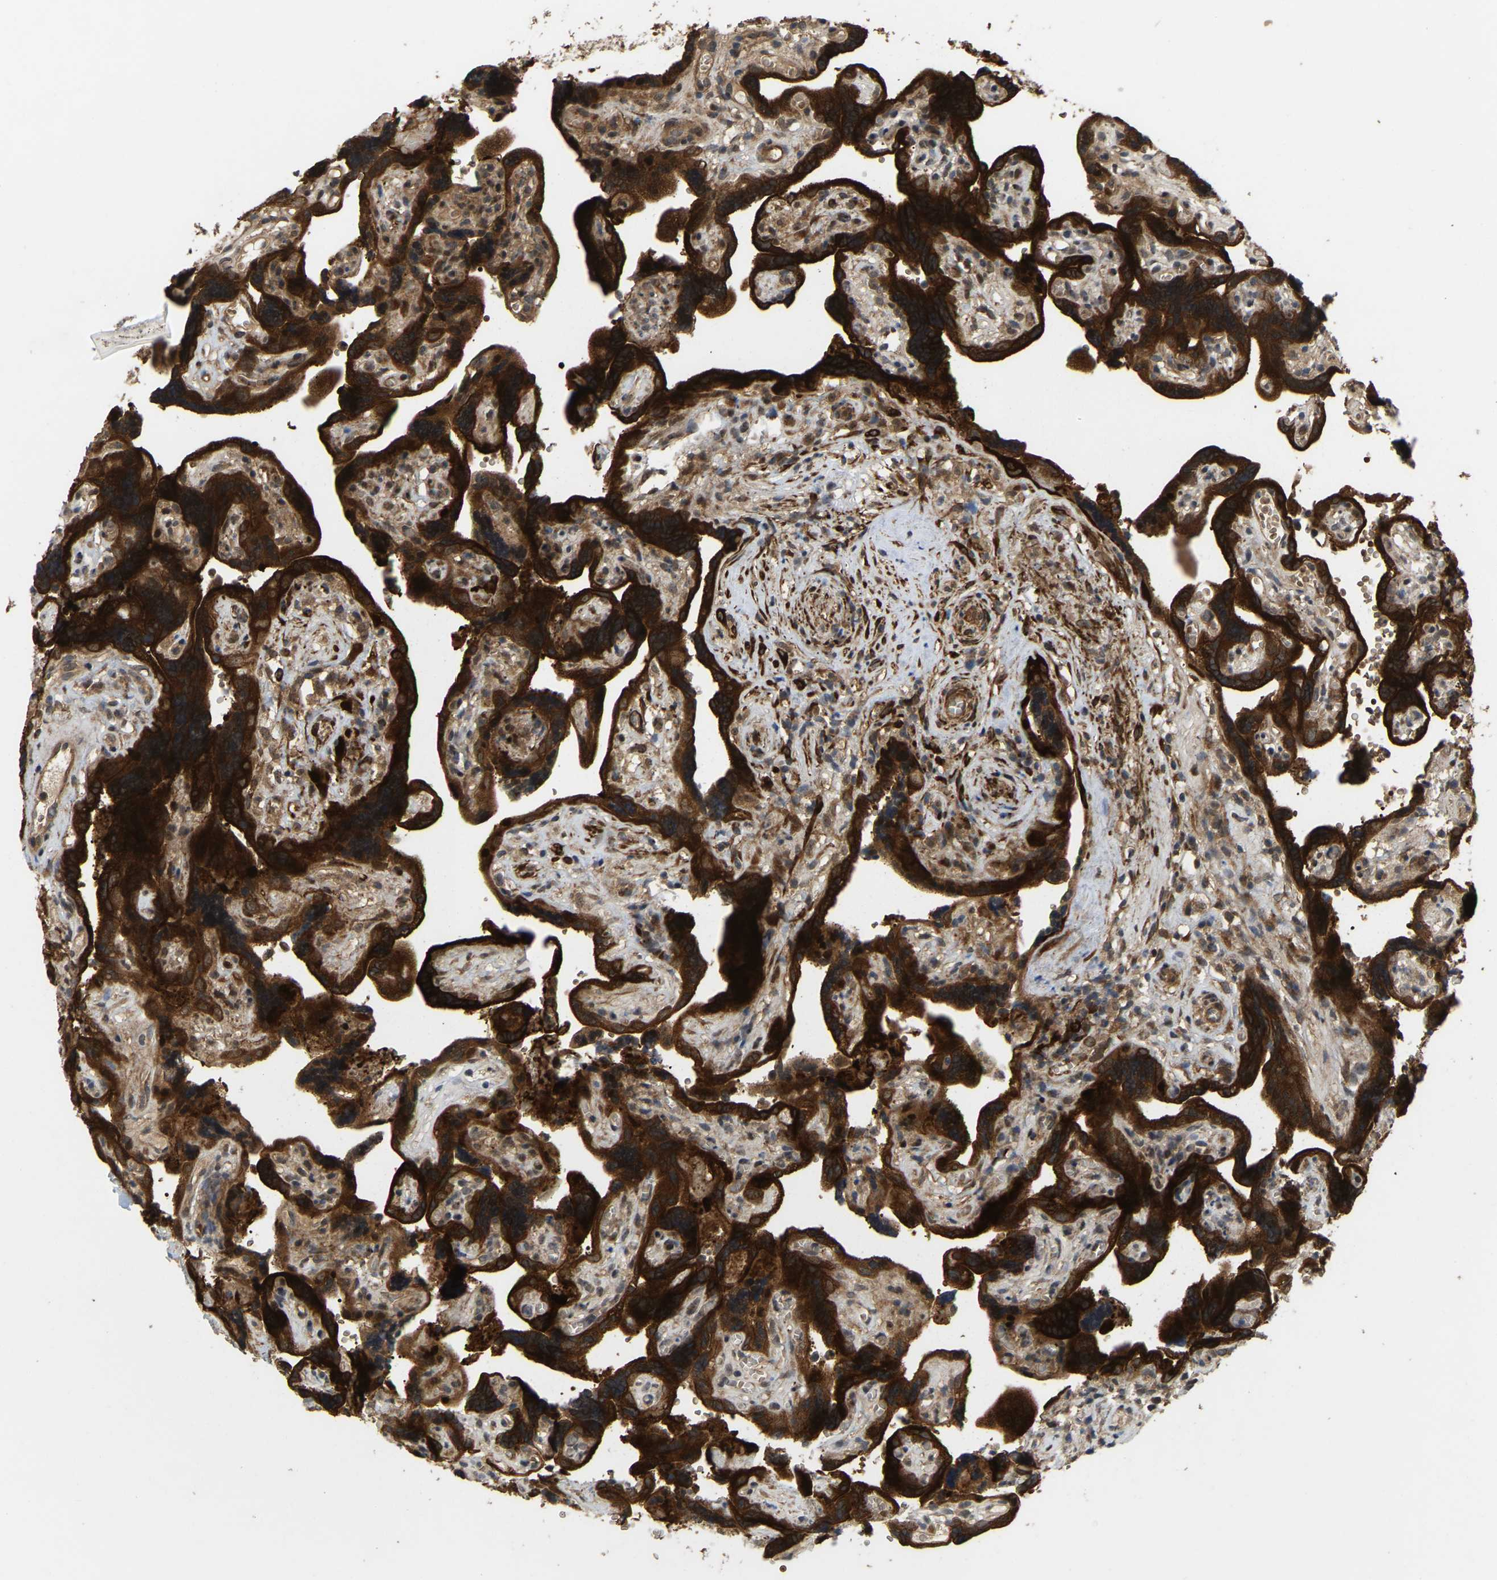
{"staining": {"intensity": "strong", "quantity": ">75%", "location": "cytoplasmic/membranous,nuclear"}, "tissue": "placenta", "cell_type": "Decidual cells", "image_type": "normal", "snomed": [{"axis": "morphology", "description": "Normal tissue, NOS"}, {"axis": "topography", "description": "Placenta"}], "caption": "A brown stain labels strong cytoplasmic/membranous,nuclear positivity of a protein in decidual cells of normal placenta. (Brightfield microscopy of DAB IHC at high magnification).", "gene": "LIMK2", "patient": {"sex": "female", "age": 30}}